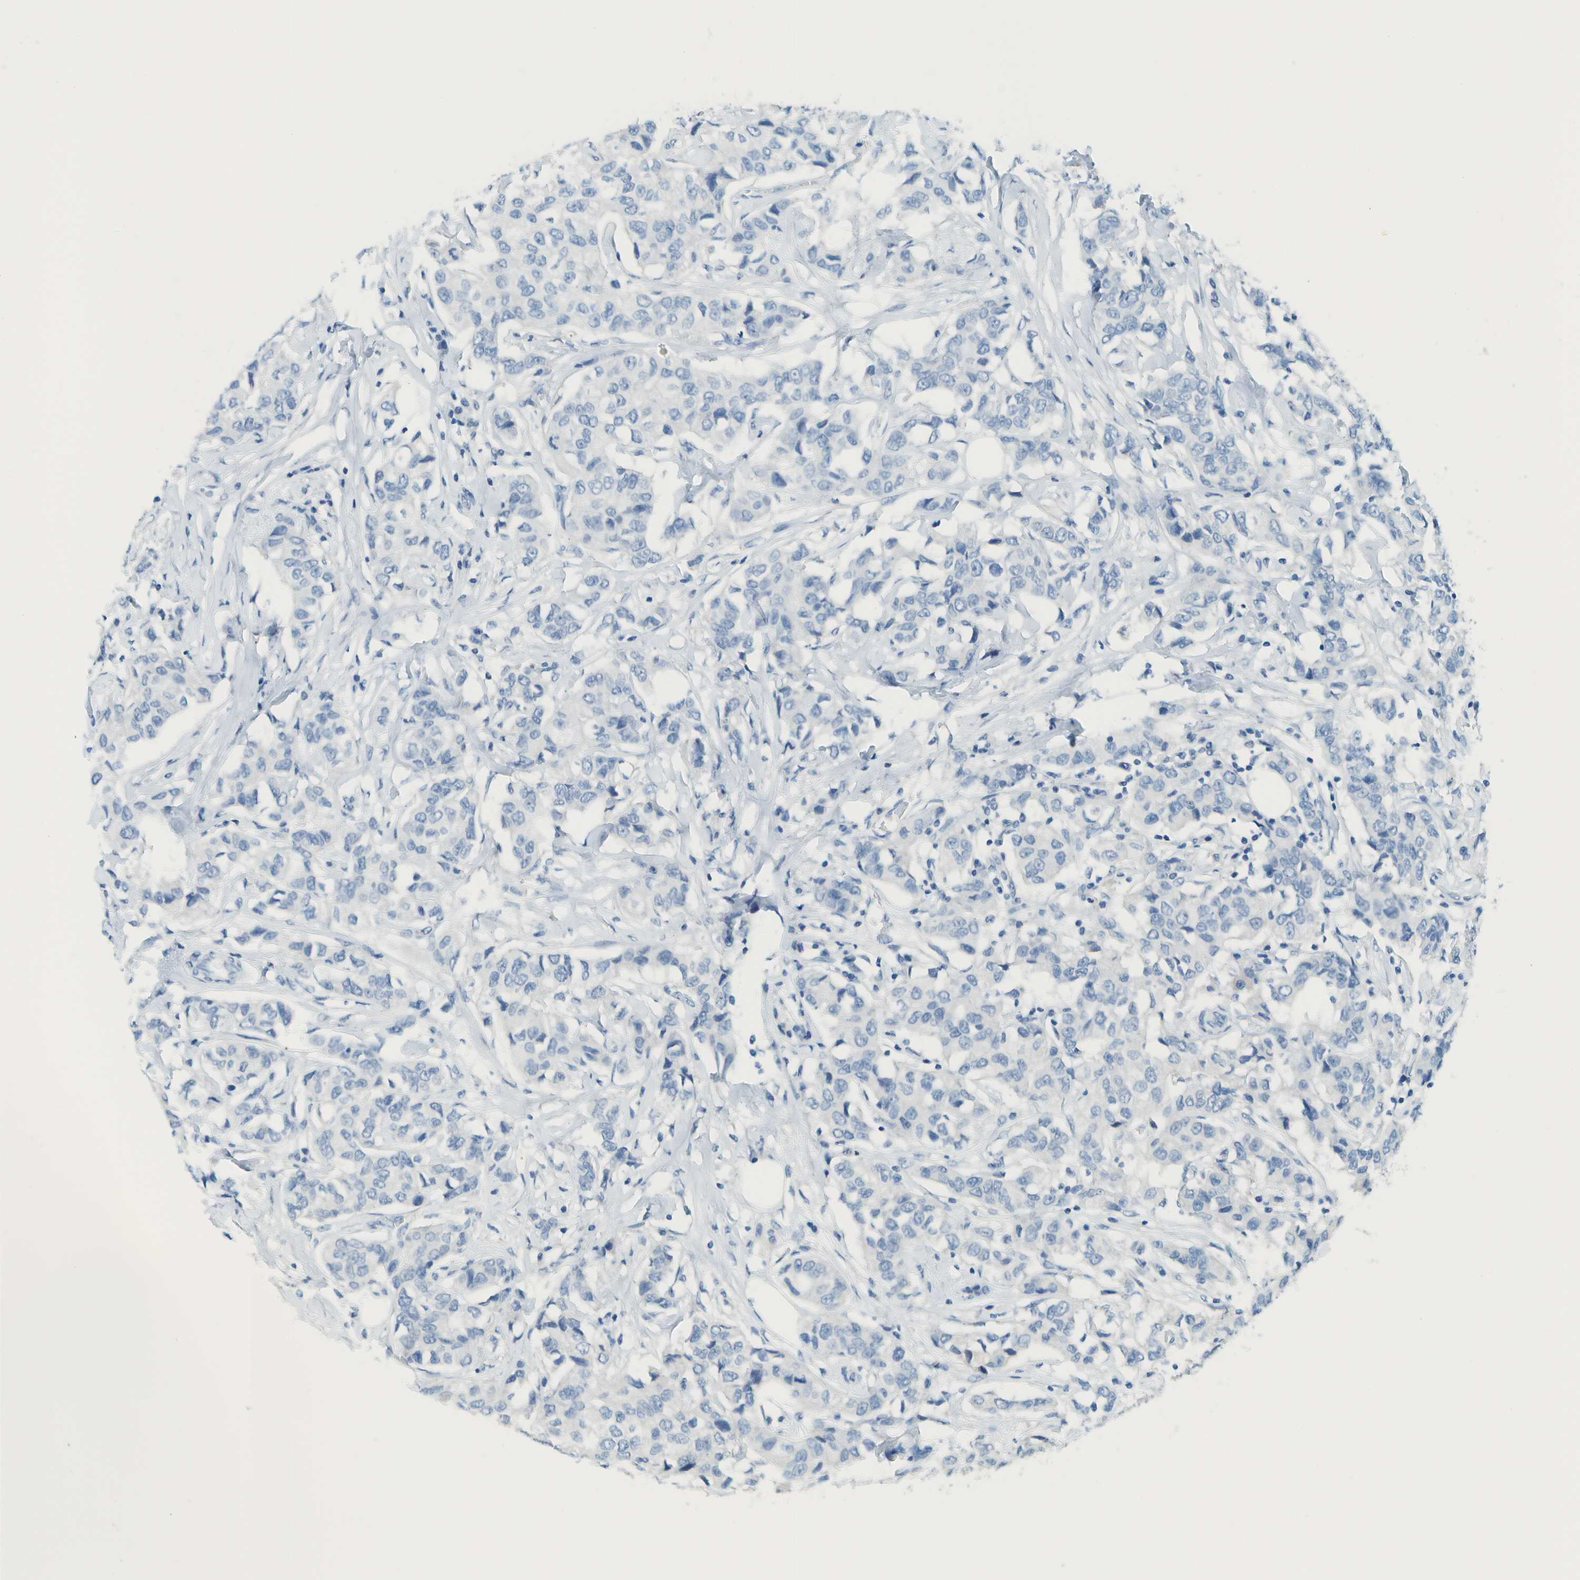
{"staining": {"intensity": "negative", "quantity": "none", "location": "none"}, "tissue": "breast cancer", "cell_type": "Tumor cells", "image_type": "cancer", "snomed": [{"axis": "morphology", "description": "Duct carcinoma"}, {"axis": "topography", "description": "Breast"}], "caption": "Immunohistochemistry (IHC) photomicrograph of neoplastic tissue: intraductal carcinoma (breast) stained with DAB displays no significant protein expression in tumor cells.", "gene": "C1S", "patient": {"sex": "female", "age": 80}}